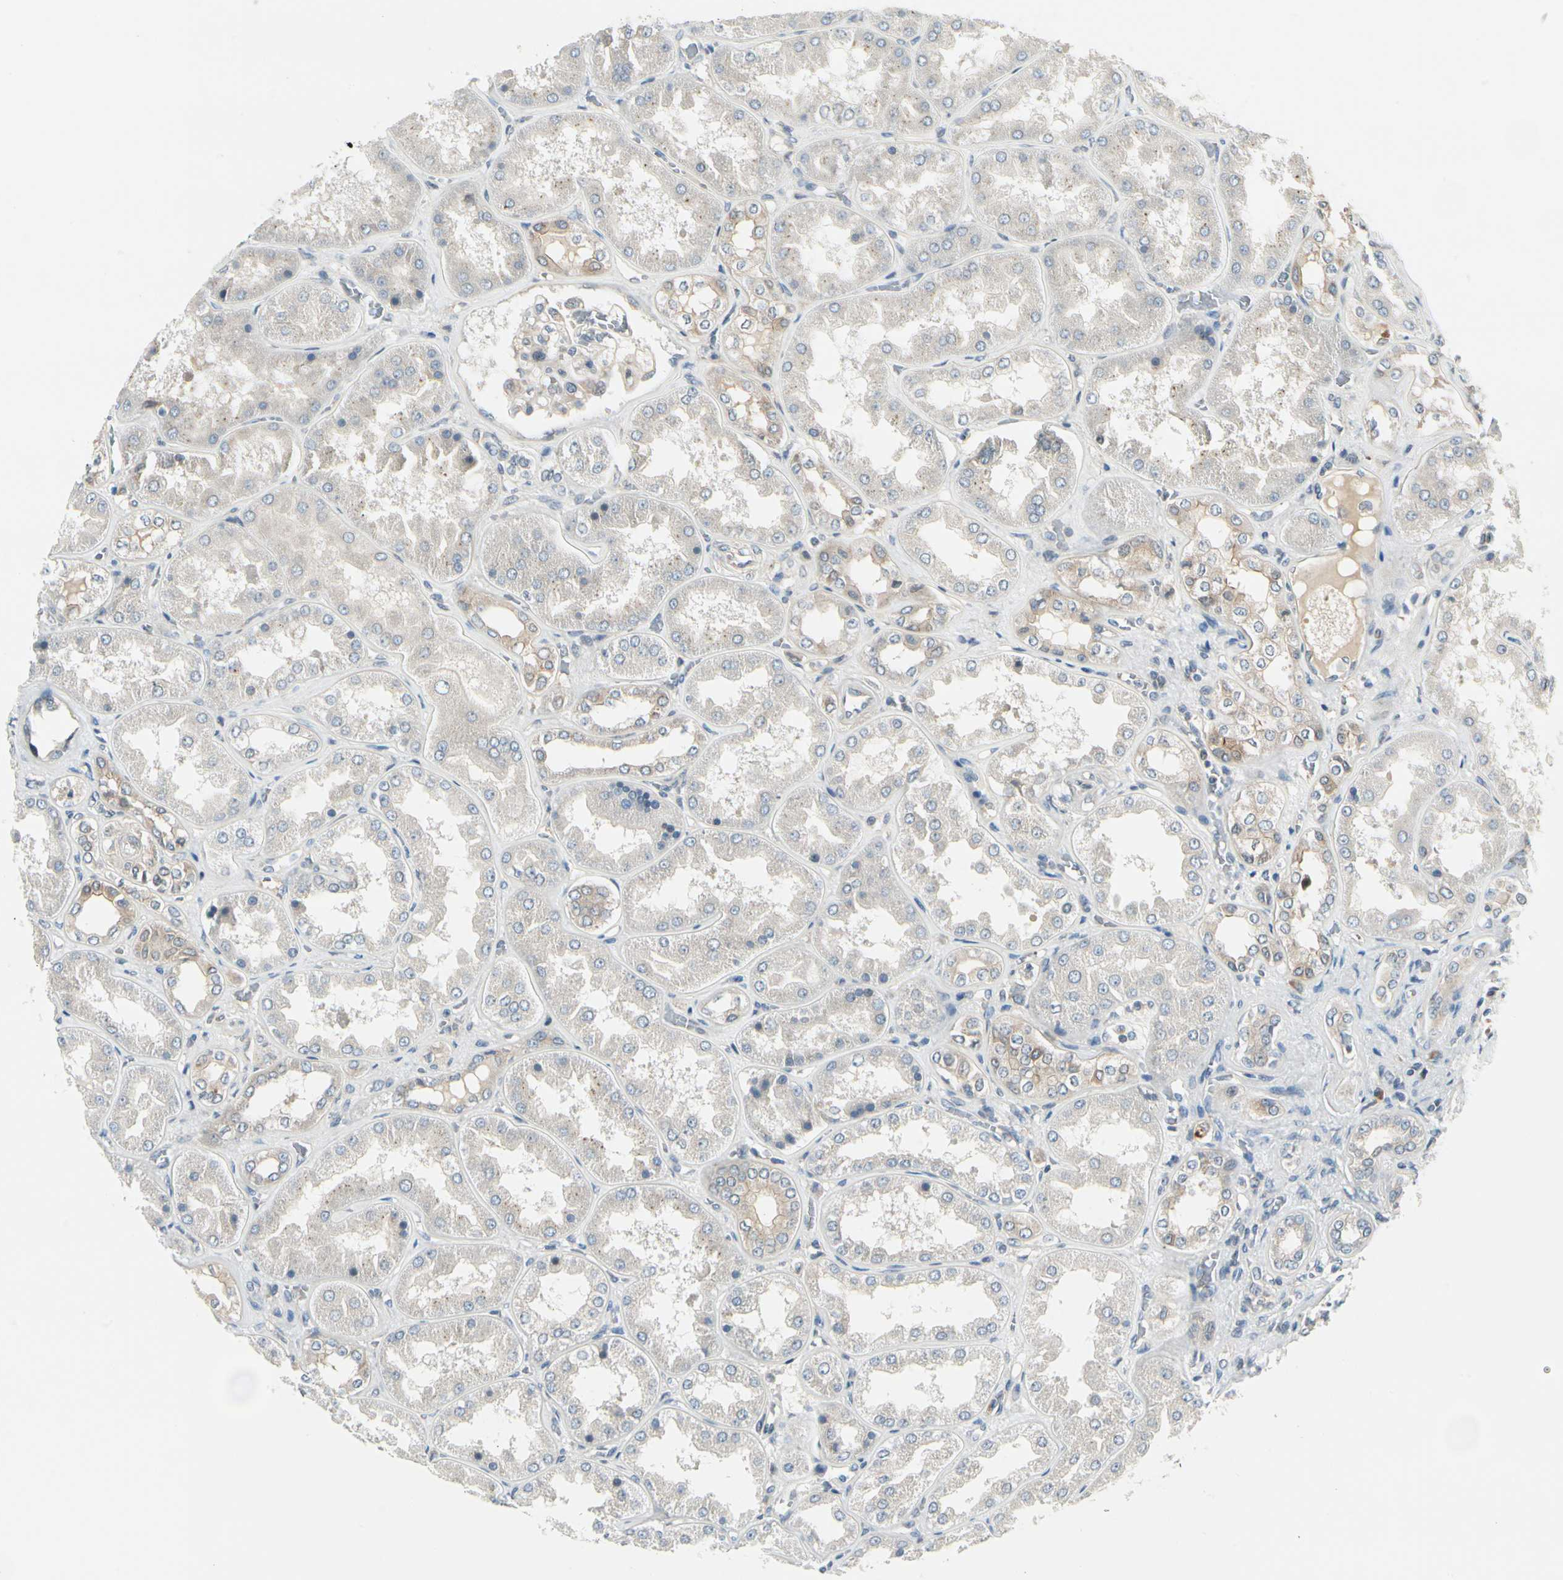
{"staining": {"intensity": "weak", "quantity": "25%-75%", "location": "cytoplasmic/membranous"}, "tissue": "kidney", "cell_type": "Cells in glomeruli", "image_type": "normal", "snomed": [{"axis": "morphology", "description": "Normal tissue, NOS"}, {"axis": "topography", "description": "Kidney"}], "caption": "This is a micrograph of immunohistochemistry (IHC) staining of benign kidney, which shows weak staining in the cytoplasmic/membranous of cells in glomeruli.", "gene": "BNIP1", "patient": {"sex": "female", "age": 56}}